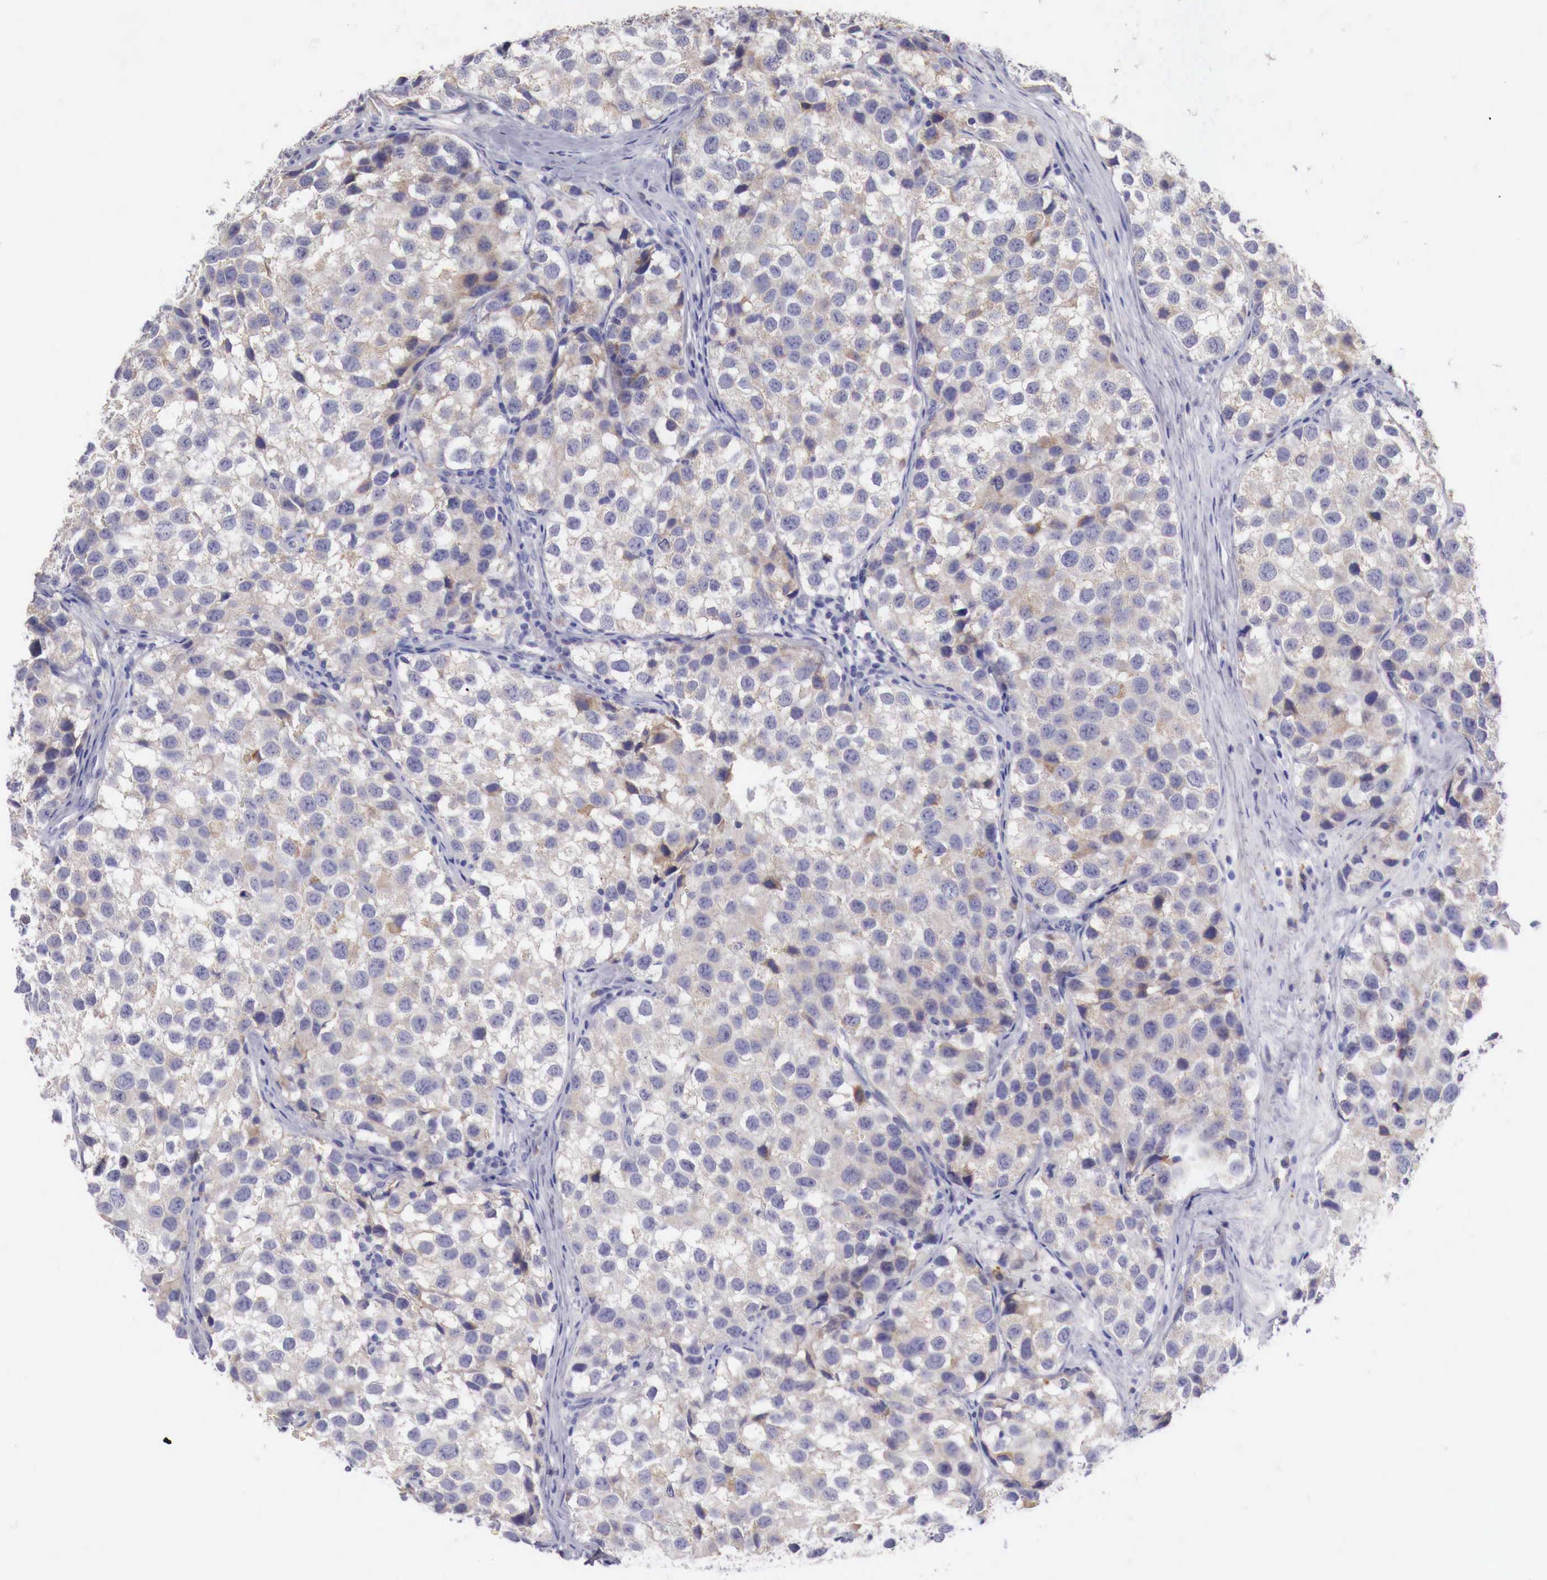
{"staining": {"intensity": "weak", "quantity": "25%-75%", "location": "cytoplasmic/membranous"}, "tissue": "testis cancer", "cell_type": "Tumor cells", "image_type": "cancer", "snomed": [{"axis": "morphology", "description": "Seminoma, NOS"}, {"axis": "topography", "description": "Testis"}], "caption": "Immunohistochemistry of testis seminoma exhibits low levels of weak cytoplasmic/membranous positivity in about 25%-75% of tumor cells.", "gene": "NREP", "patient": {"sex": "male", "age": 39}}